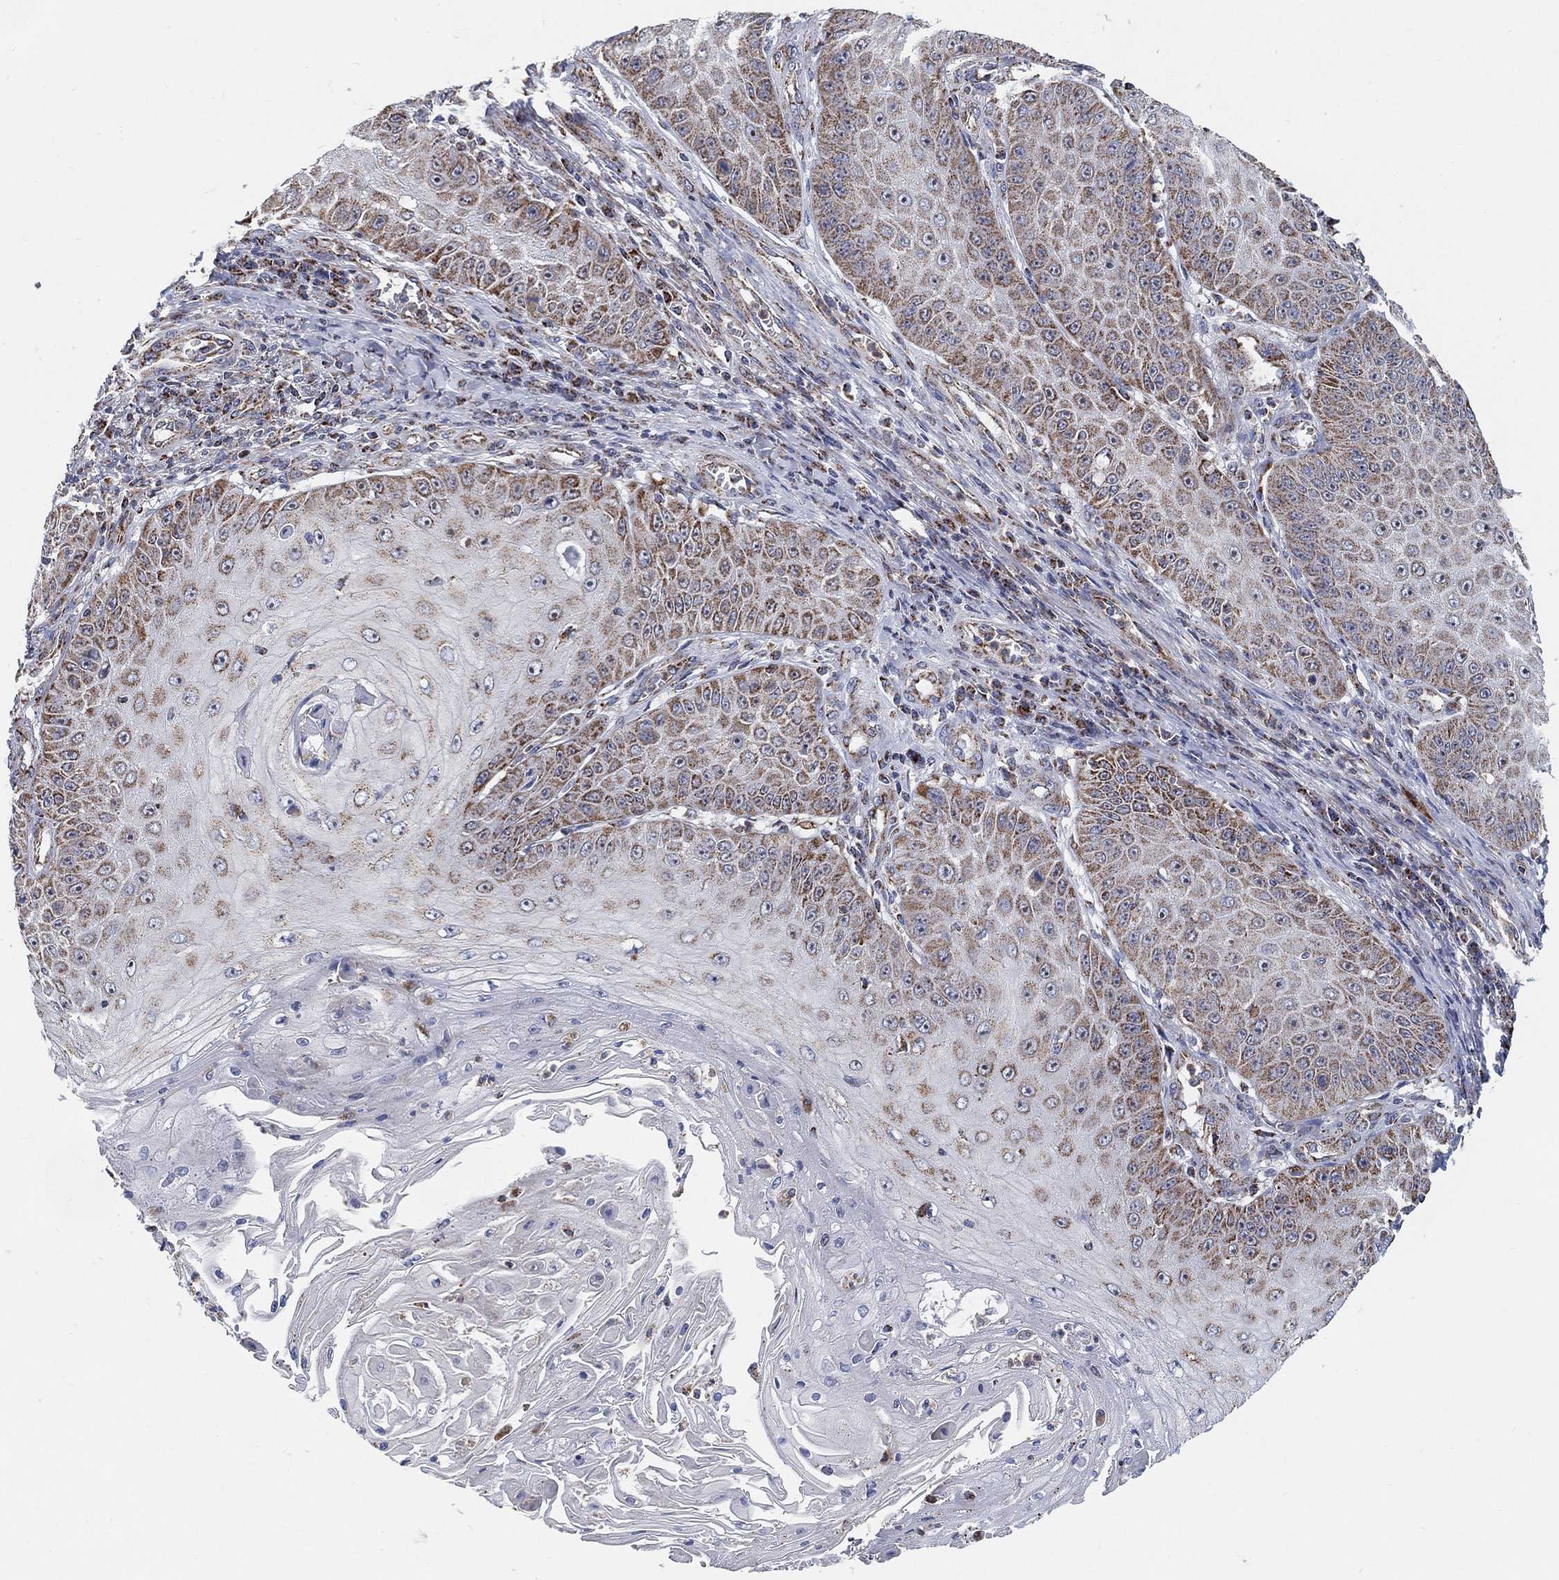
{"staining": {"intensity": "strong", "quantity": "<25%", "location": "cytoplasmic/membranous"}, "tissue": "skin cancer", "cell_type": "Tumor cells", "image_type": "cancer", "snomed": [{"axis": "morphology", "description": "Squamous cell carcinoma, NOS"}, {"axis": "topography", "description": "Skin"}], "caption": "Protein staining of skin squamous cell carcinoma tissue exhibits strong cytoplasmic/membranous positivity in approximately <25% of tumor cells.", "gene": "GCAT", "patient": {"sex": "male", "age": 70}}